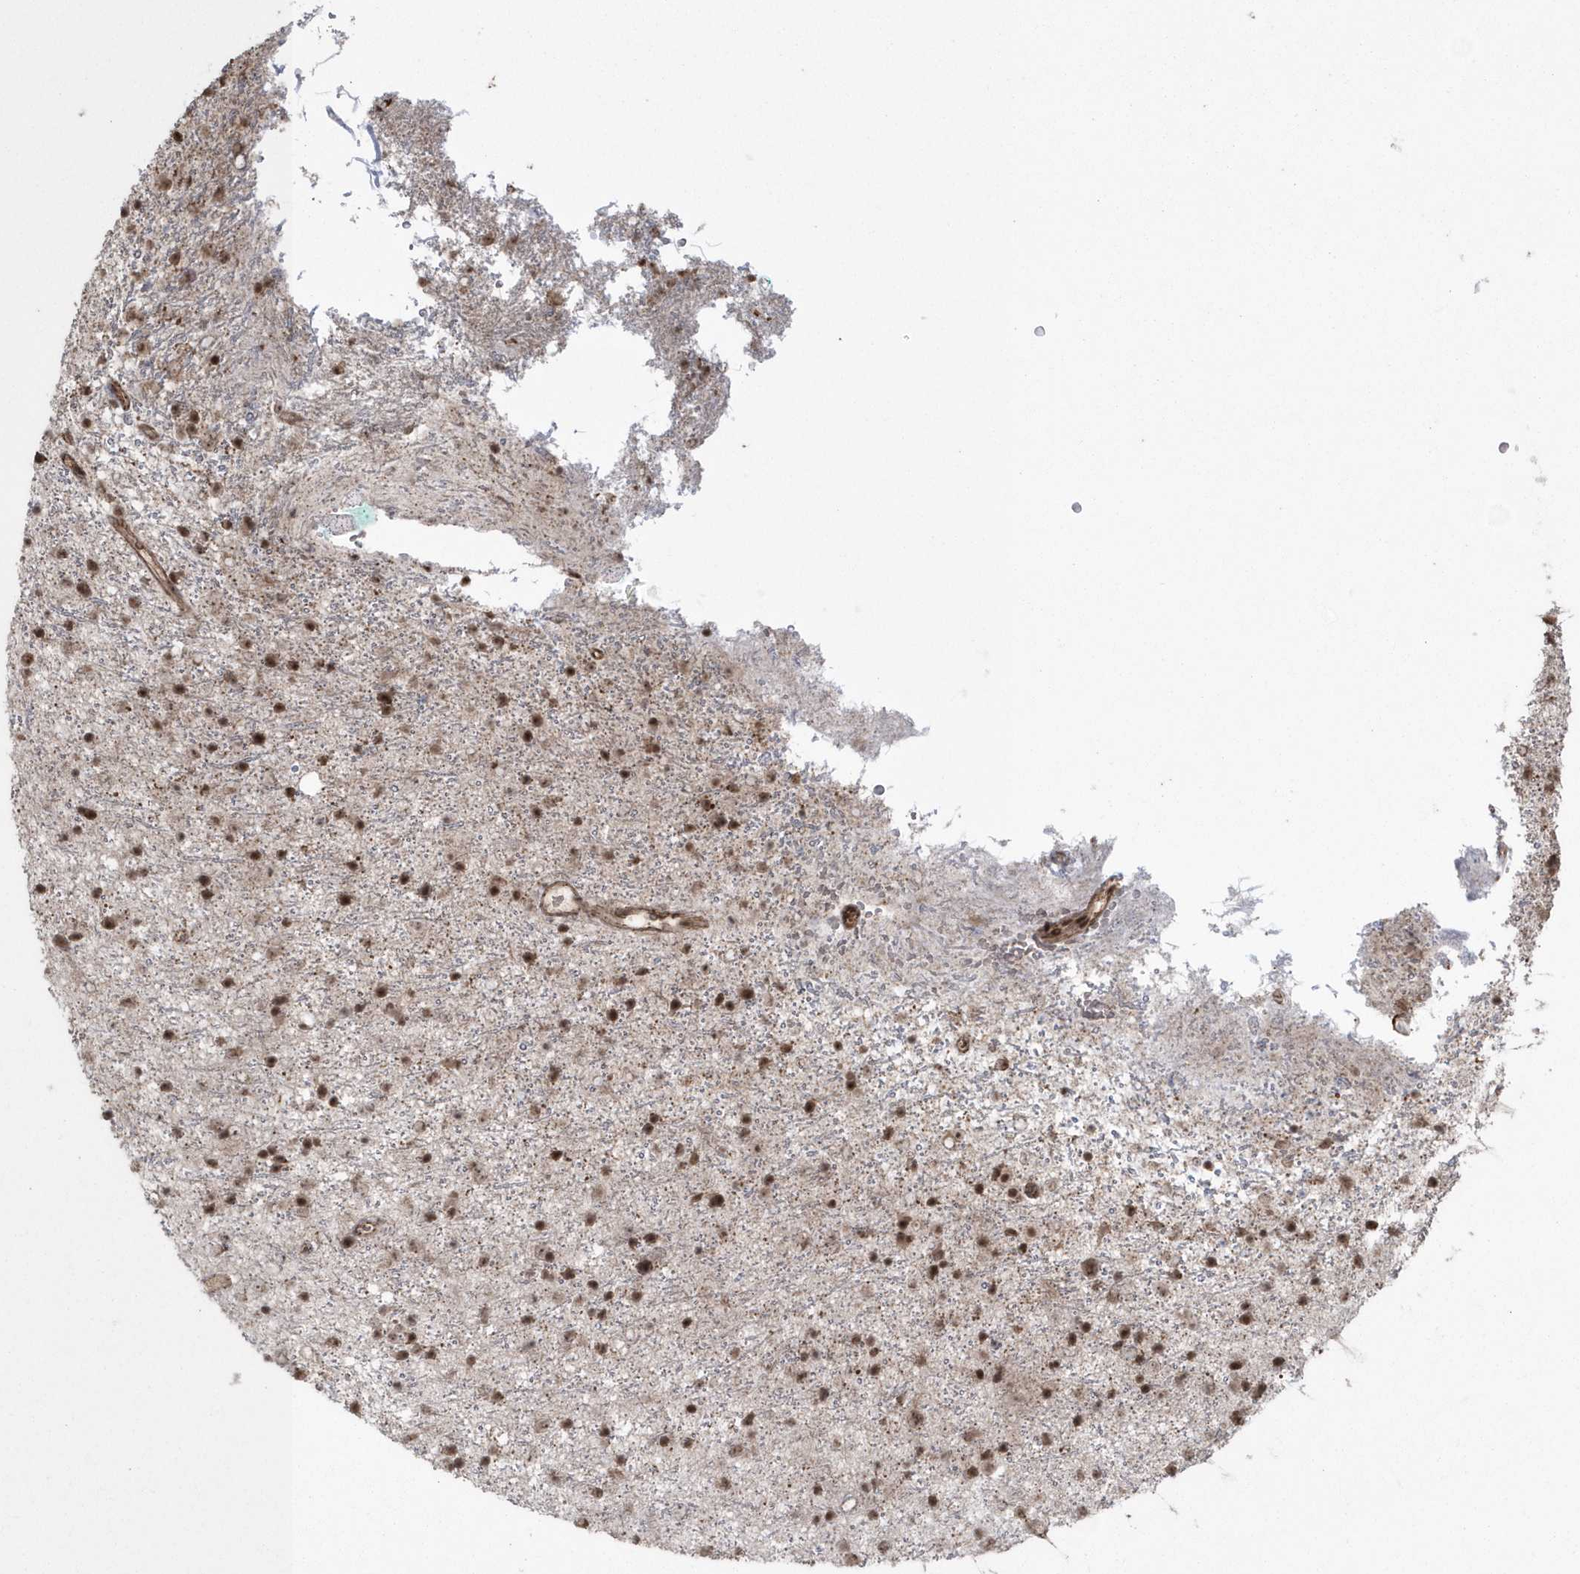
{"staining": {"intensity": "moderate", "quantity": ">75%", "location": "nuclear"}, "tissue": "glioma", "cell_type": "Tumor cells", "image_type": "cancer", "snomed": [{"axis": "morphology", "description": "Glioma, malignant, Low grade"}, {"axis": "topography", "description": "Cerebral cortex"}], "caption": "Tumor cells show medium levels of moderate nuclear positivity in approximately >75% of cells in malignant glioma (low-grade).", "gene": "EPB41L4A", "patient": {"sex": "female", "age": 39}}